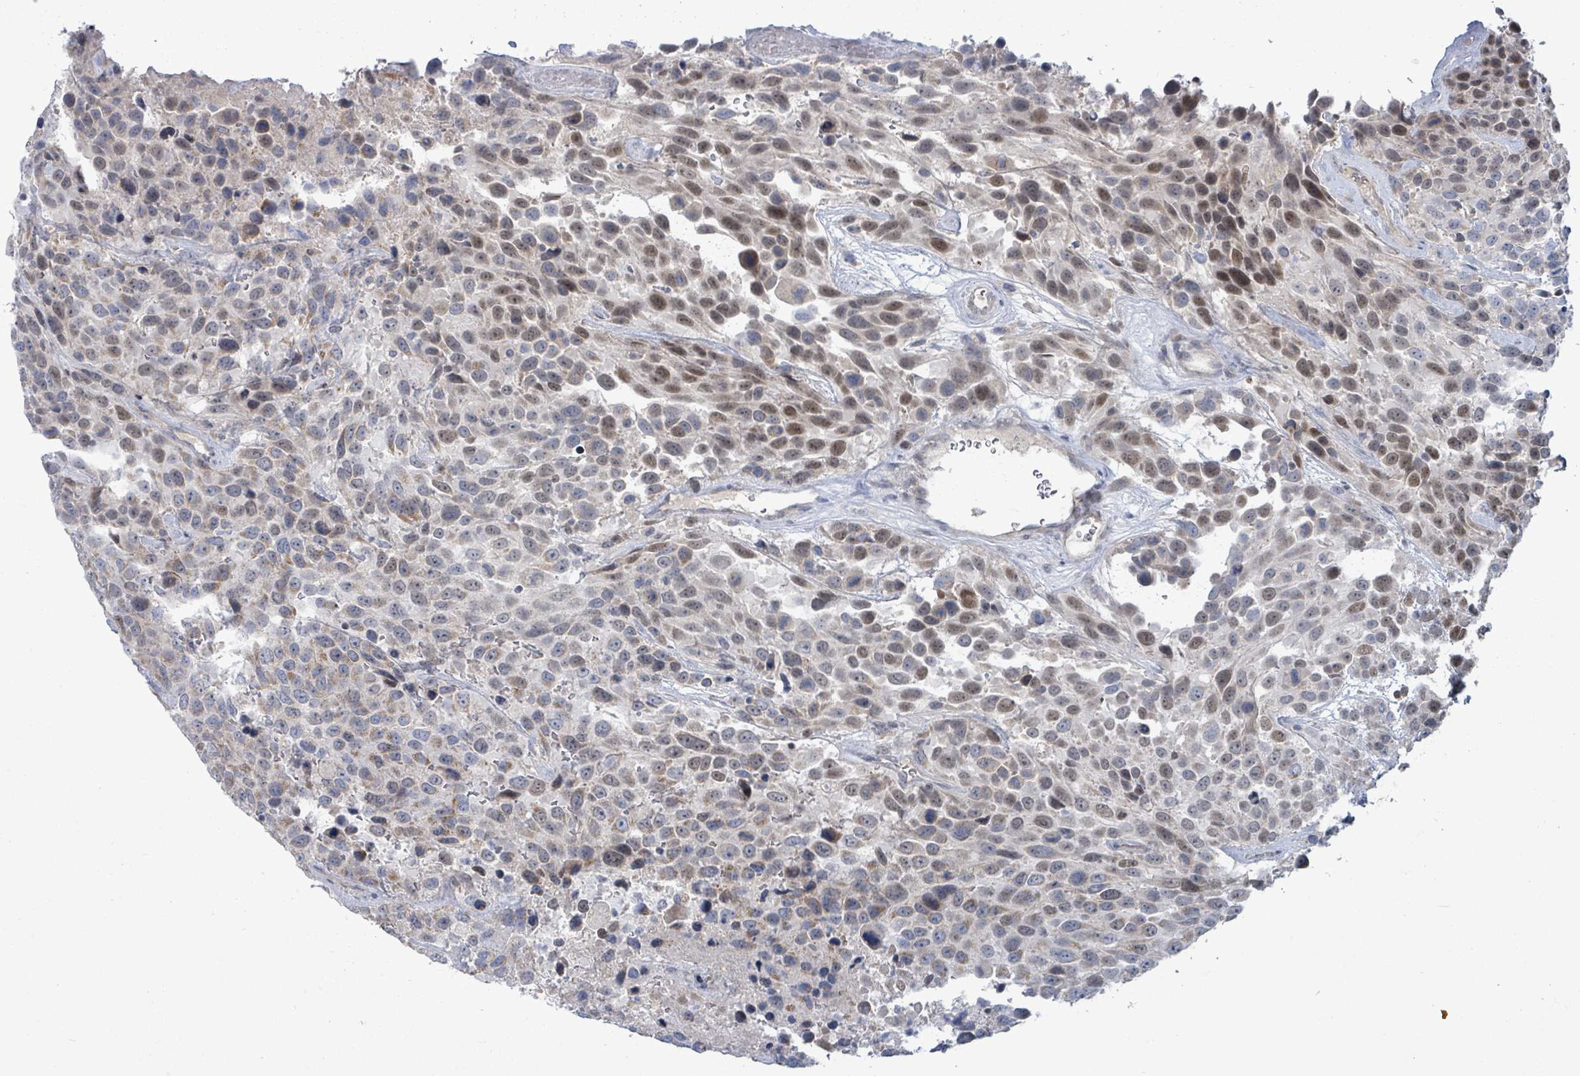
{"staining": {"intensity": "moderate", "quantity": "25%-75%", "location": "cytoplasmic/membranous,nuclear"}, "tissue": "urothelial cancer", "cell_type": "Tumor cells", "image_type": "cancer", "snomed": [{"axis": "morphology", "description": "Urothelial carcinoma, High grade"}, {"axis": "topography", "description": "Urinary bladder"}], "caption": "Protein staining reveals moderate cytoplasmic/membranous and nuclear positivity in about 25%-75% of tumor cells in urothelial carcinoma (high-grade).", "gene": "ZFPM1", "patient": {"sex": "female", "age": 70}}